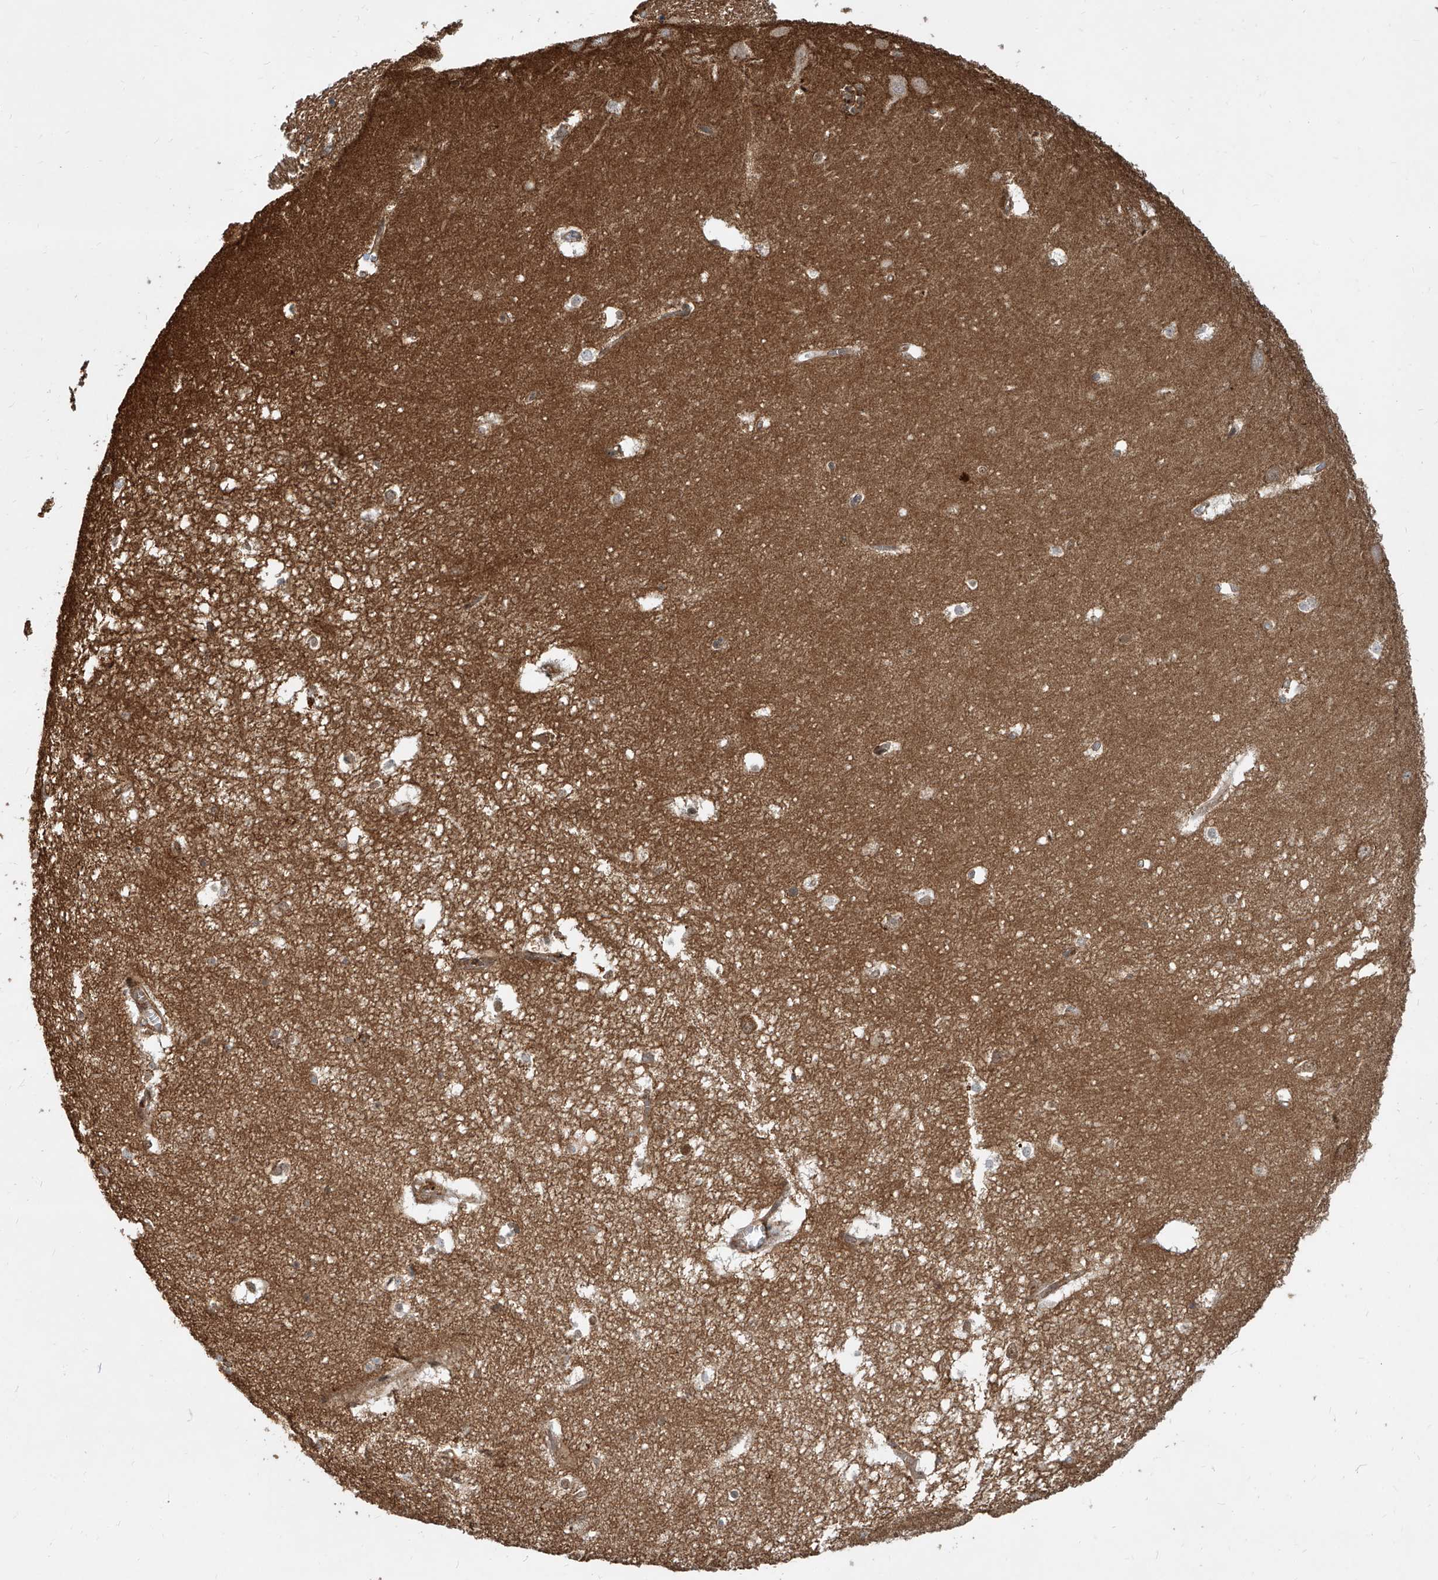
{"staining": {"intensity": "moderate", "quantity": "25%-75%", "location": "cytoplasmic/membranous"}, "tissue": "hippocampus", "cell_type": "Glial cells", "image_type": "normal", "snomed": [{"axis": "morphology", "description": "Normal tissue, NOS"}, {"axis": "topography", "description": "Hippocampus"}], "caption": "Protein staining reveals moderate cytoplasmic/membranous expression in about 25%-75% of glial cells in unremarkable hippocampus. The staining was performed using DAB, with brown indicating positive protein expression. Nuclei are stained blue with hematoxylin.", "gene": "MAGED2", "patient": {"sex": "female", "age": 64}}